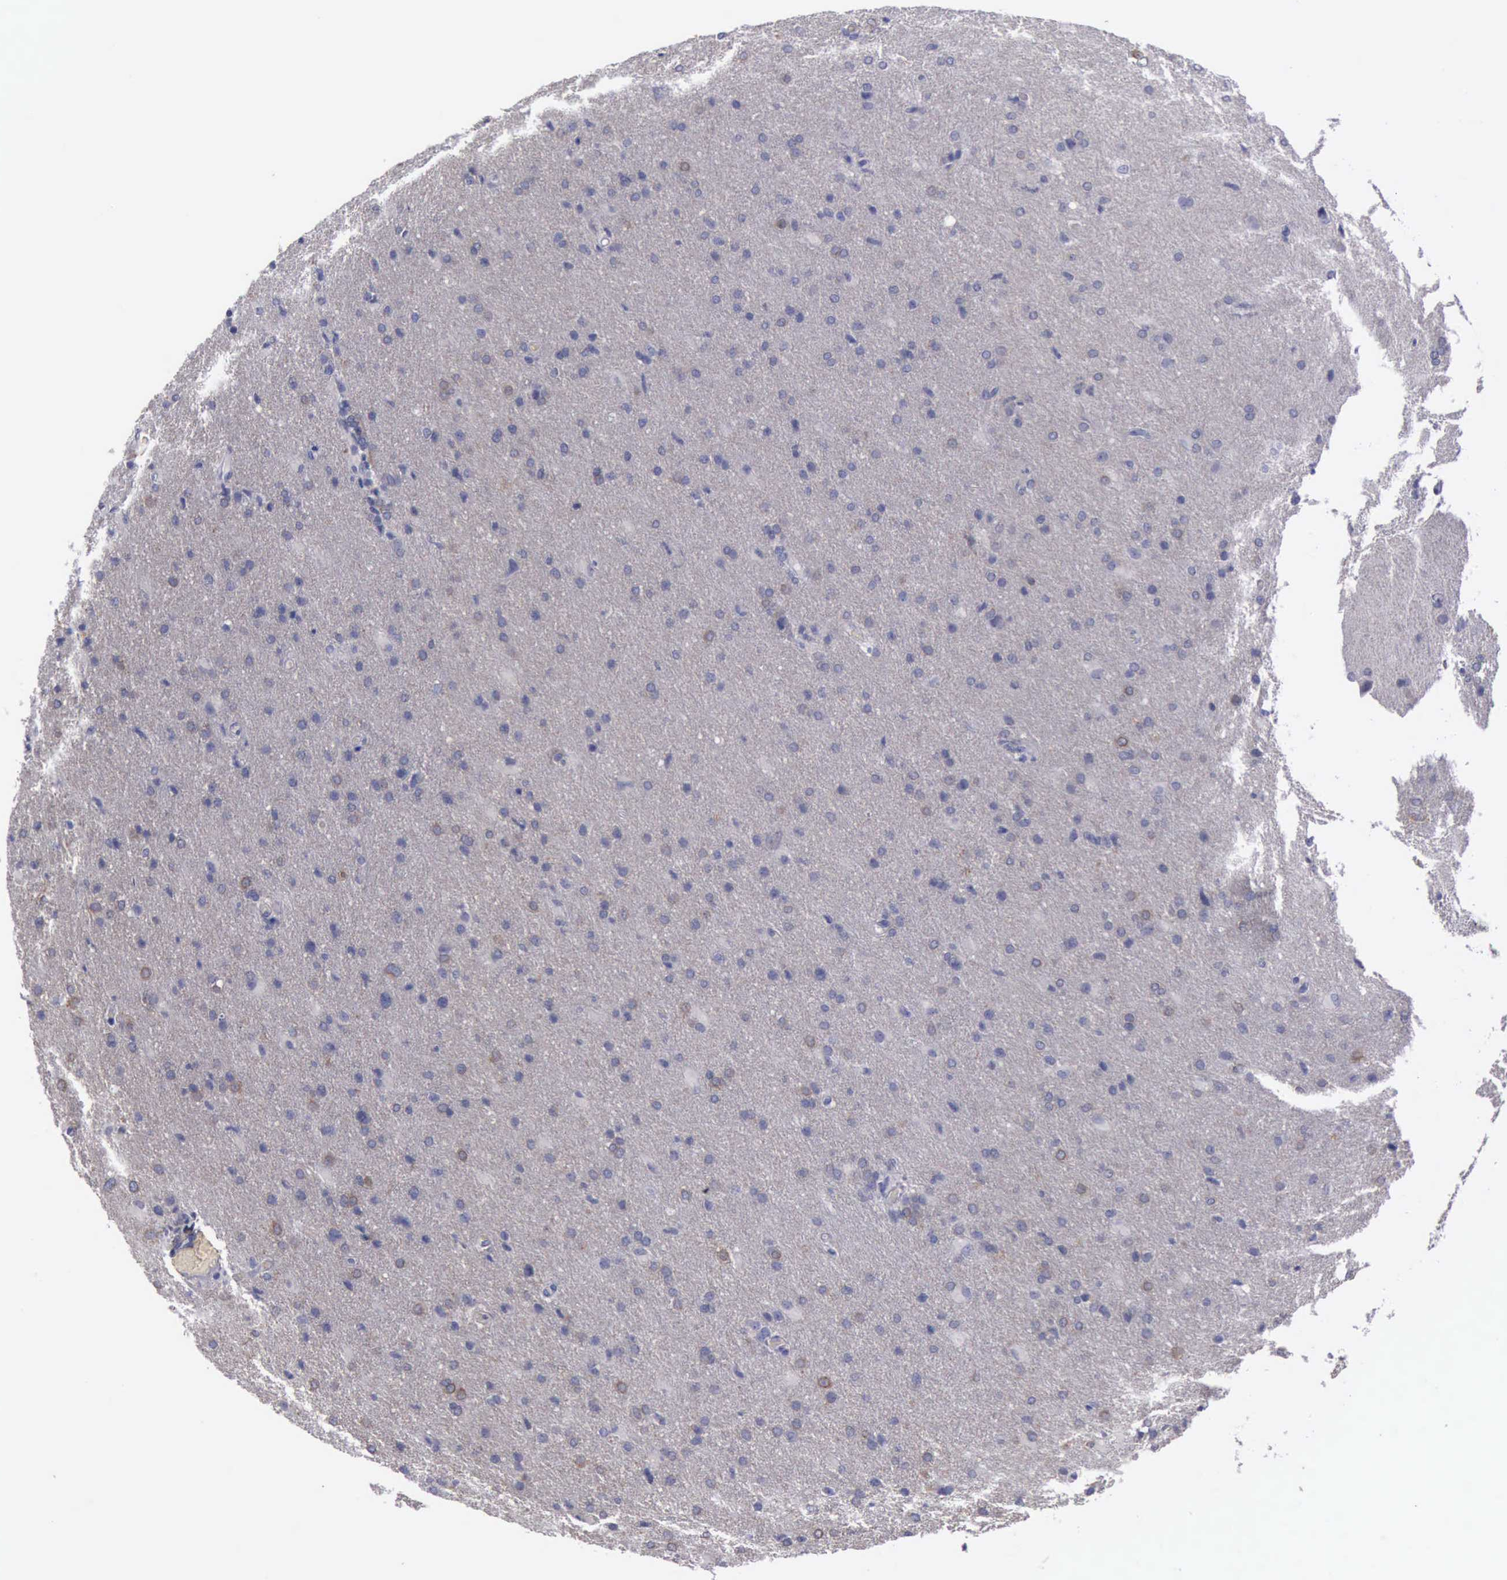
{"staining": {"intensity": "weak", "quantity": "<25%", "location": "cytoplasmic/membranous"}, "tissue": "glioma", "cell_type": "Tumor cells", "image_type": "cancer", "snomed": [{"axis": "morphology", "description": "Glioma, malignant, High grade"}, {"axis": "topography", "description": "Brain"}], "caption": "Tumor cells are negative for brown protein staining in glioma.", "gene": "CEP128", "patient": {"sex": "male", "age": 68}}